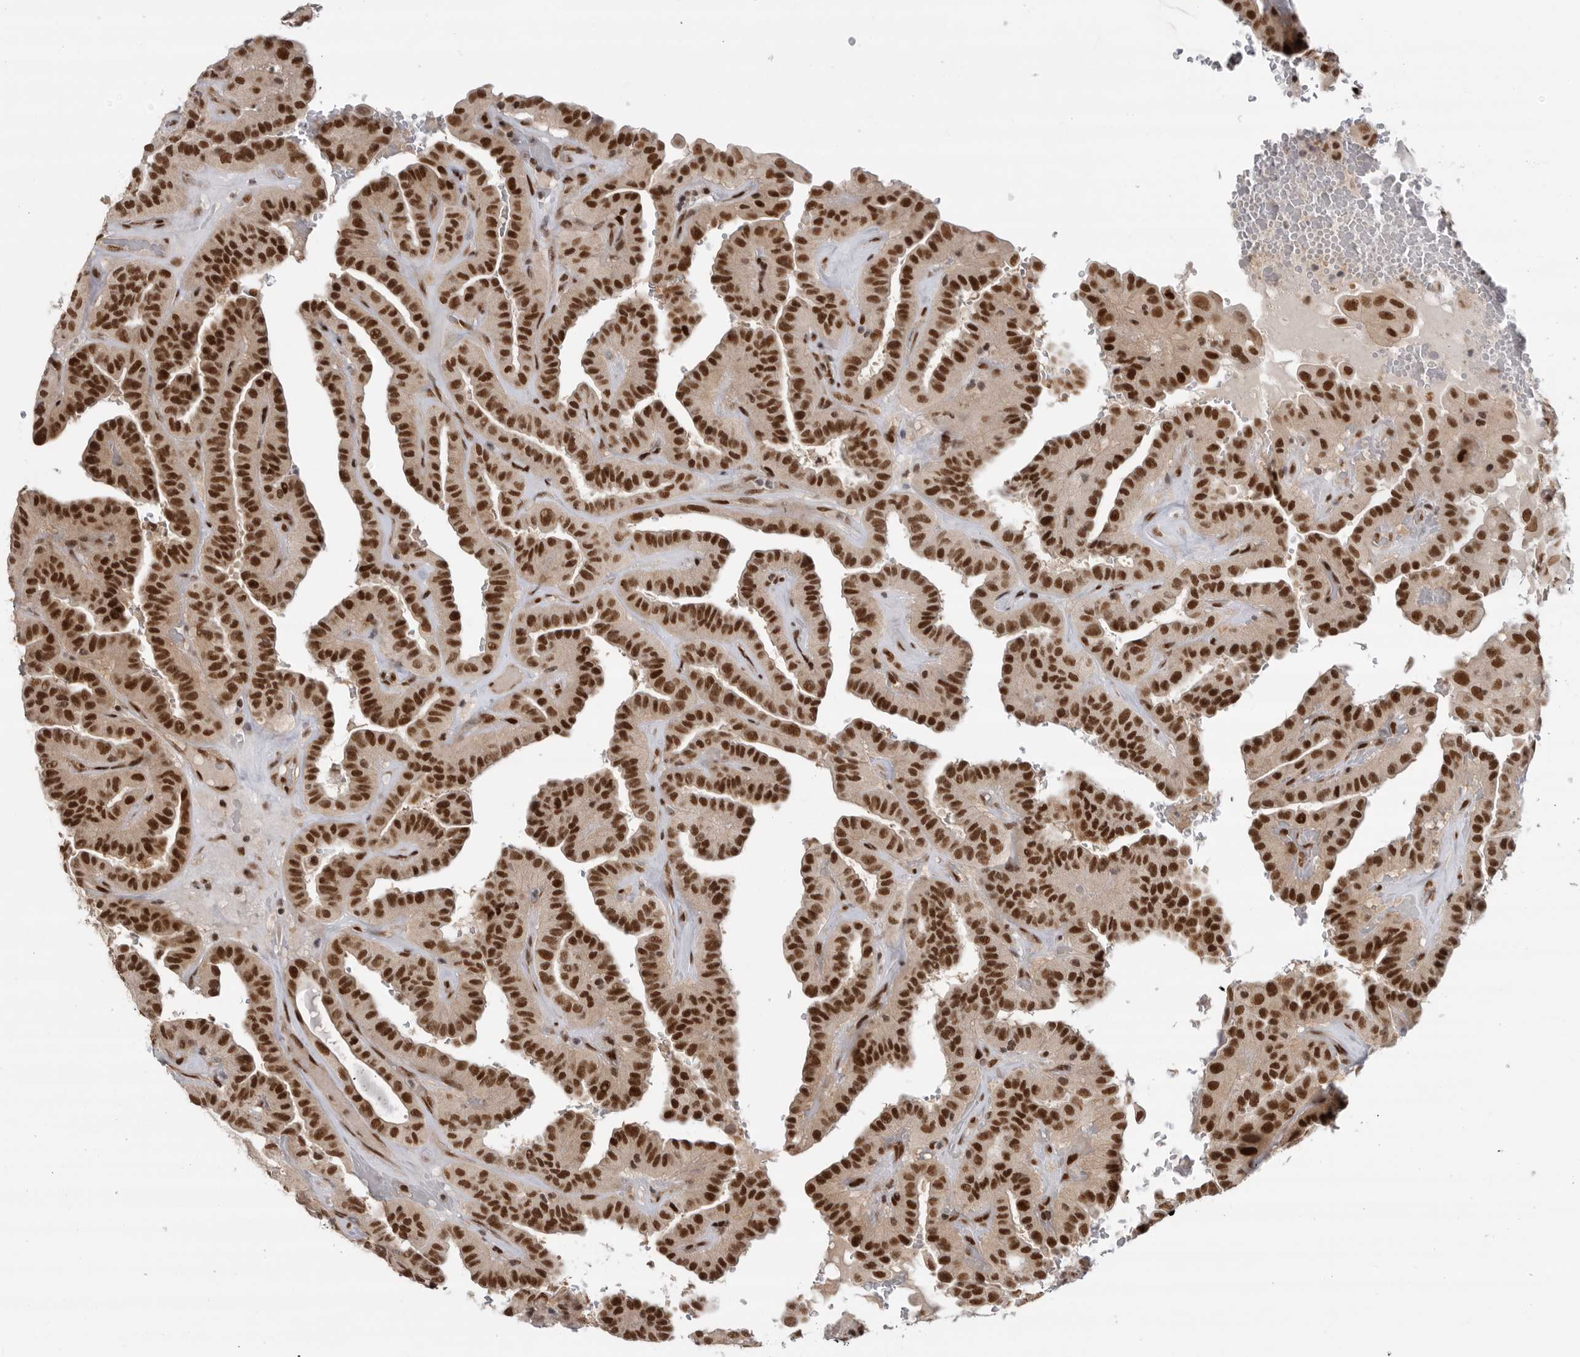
{"staining": {"intensity": "strong", "quantity": ">75%", "location": "nuclear"}, "tissue": "thyroid cancer", "cell_type": "Tumor cells", "image_type": "cancer", "snomed": [{"axis": "morphology", "description": "Papillary adenocarcinoma, NOS"}, {"axis": "topography", "description": "Thyroid gland"}], "caption": "The histopathology image displays staining of thyroid cancer, revealing strong nuclear protein staining (brown color) within tumor cells.", "gene": "ZNF830", "patient": {"sex": "male", "age": 77}}